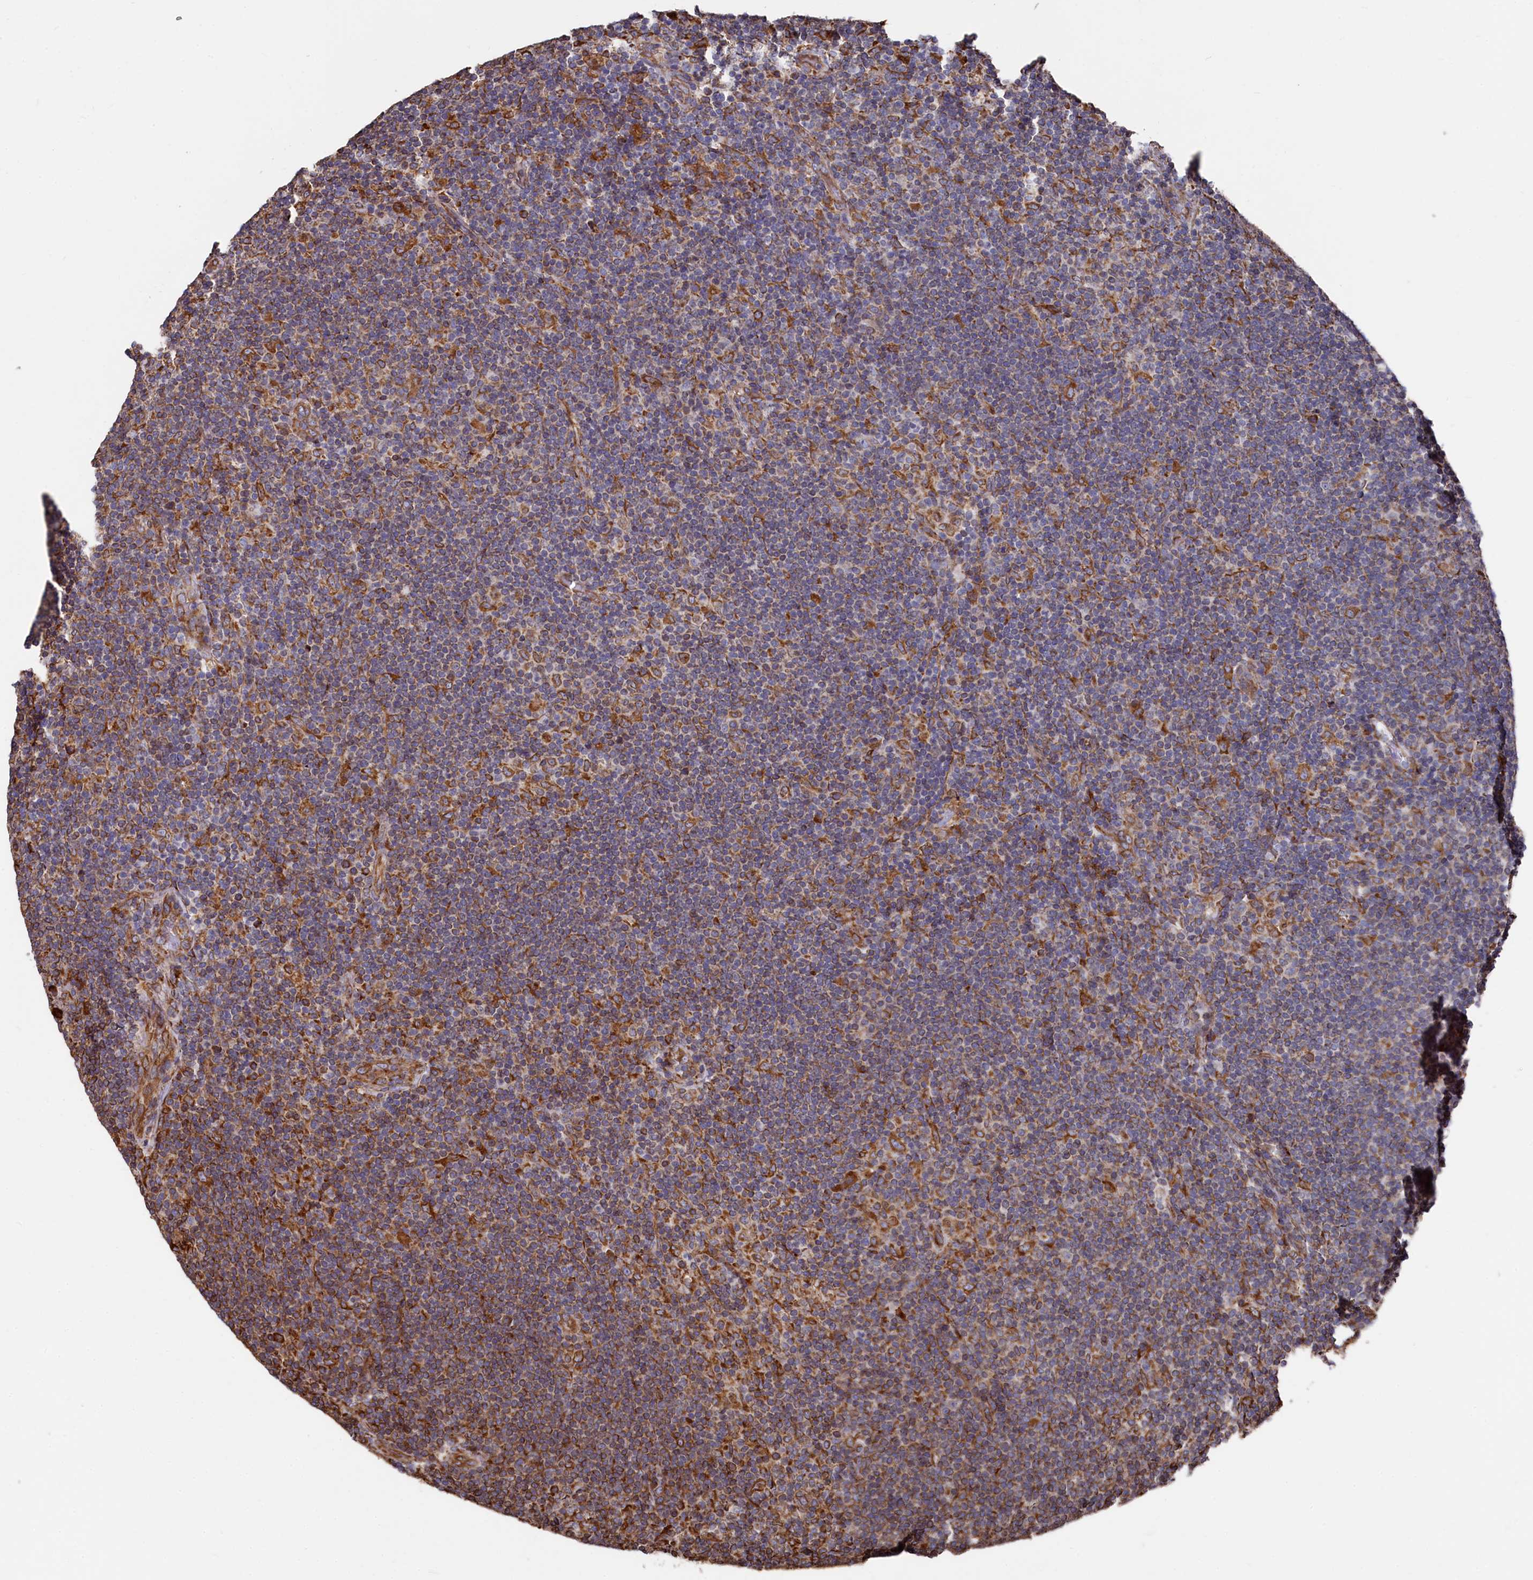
{"staining": {"intensity": "moderate", "quantity": "25%-75%", "location": "cytoplasmic/membranous"}, "tissue": "lymphoma", "cell_type": "Tumor cells", "image_type": "cancer", "snomed": [{"axis": "morphology", "description": "Hodgkin's disease, NOS"}, {"axis": "topography", "description": "Lymph node"}], "caption": "IHC photomicrograph of neoplastic tissue: human lymphoma stained using IHC reveals medium levels of moderate protein expression localized specifically in the cytoplasmic/membranous of tumor cells, appearing as a cytoplasmic/membranous brown color.", "gene": "NEURL1B", "patient": {"sex": "female", "age": 57}}